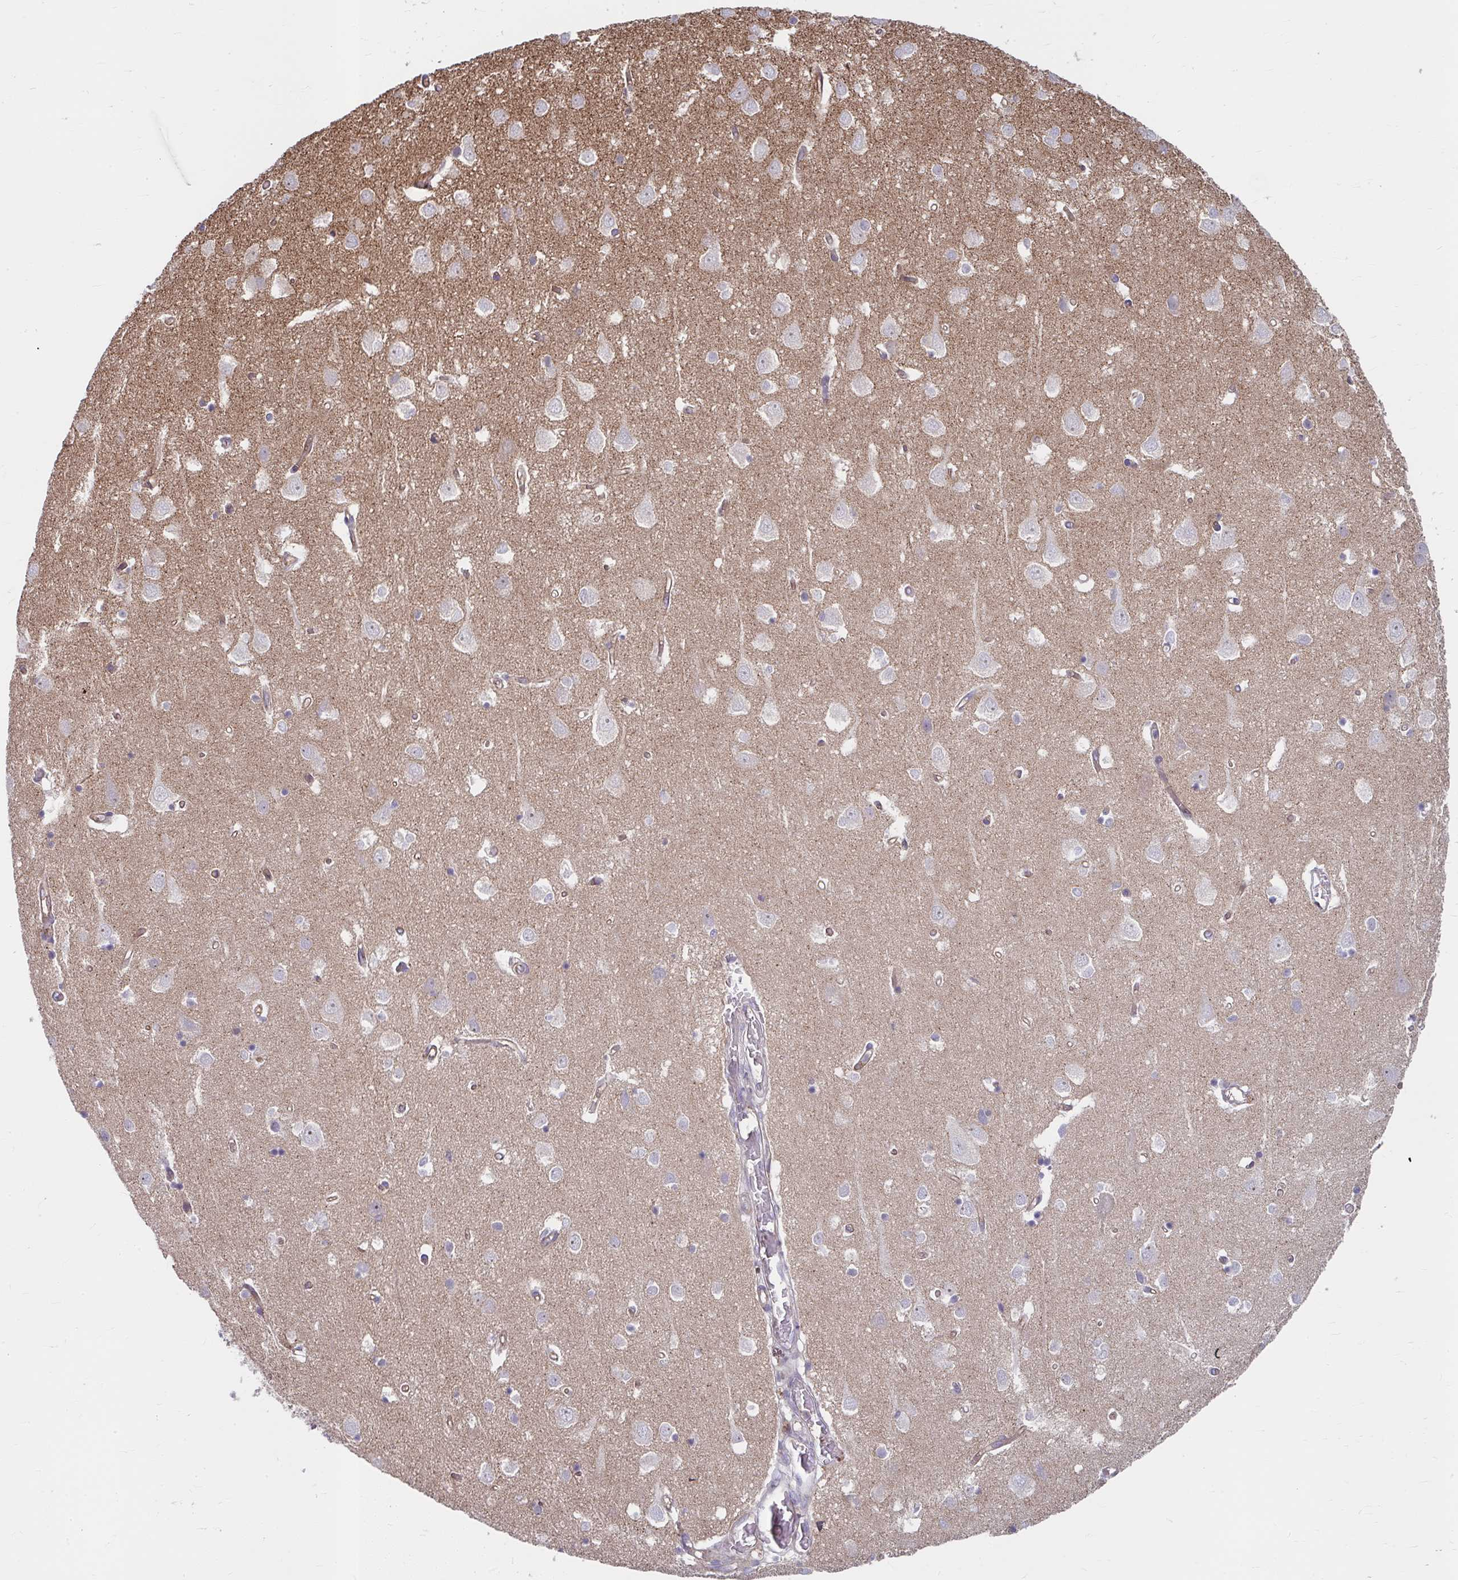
{"staining": {"intensity": "weak", "quantity": "25%-75%", "location": "cytoplasmic/membranous"}, "tissue": "cerebral cortex", "cell_type": "Endothelial cells", "image_type": "normal", "snomed": [{"axis": "morphology", "description": "Normal tissue, NOS"}, {"axis": "topography", "description": "Cerebral cortex"}], "caption": "Cerebral cortex stained for a protein (brown) exhibits weak cytoplasmic/membranous positive positivity in approximately 25%-75% of endothelial cells.", "gene": "MUS81", "patient": {"sex": "male", "age": 70}}